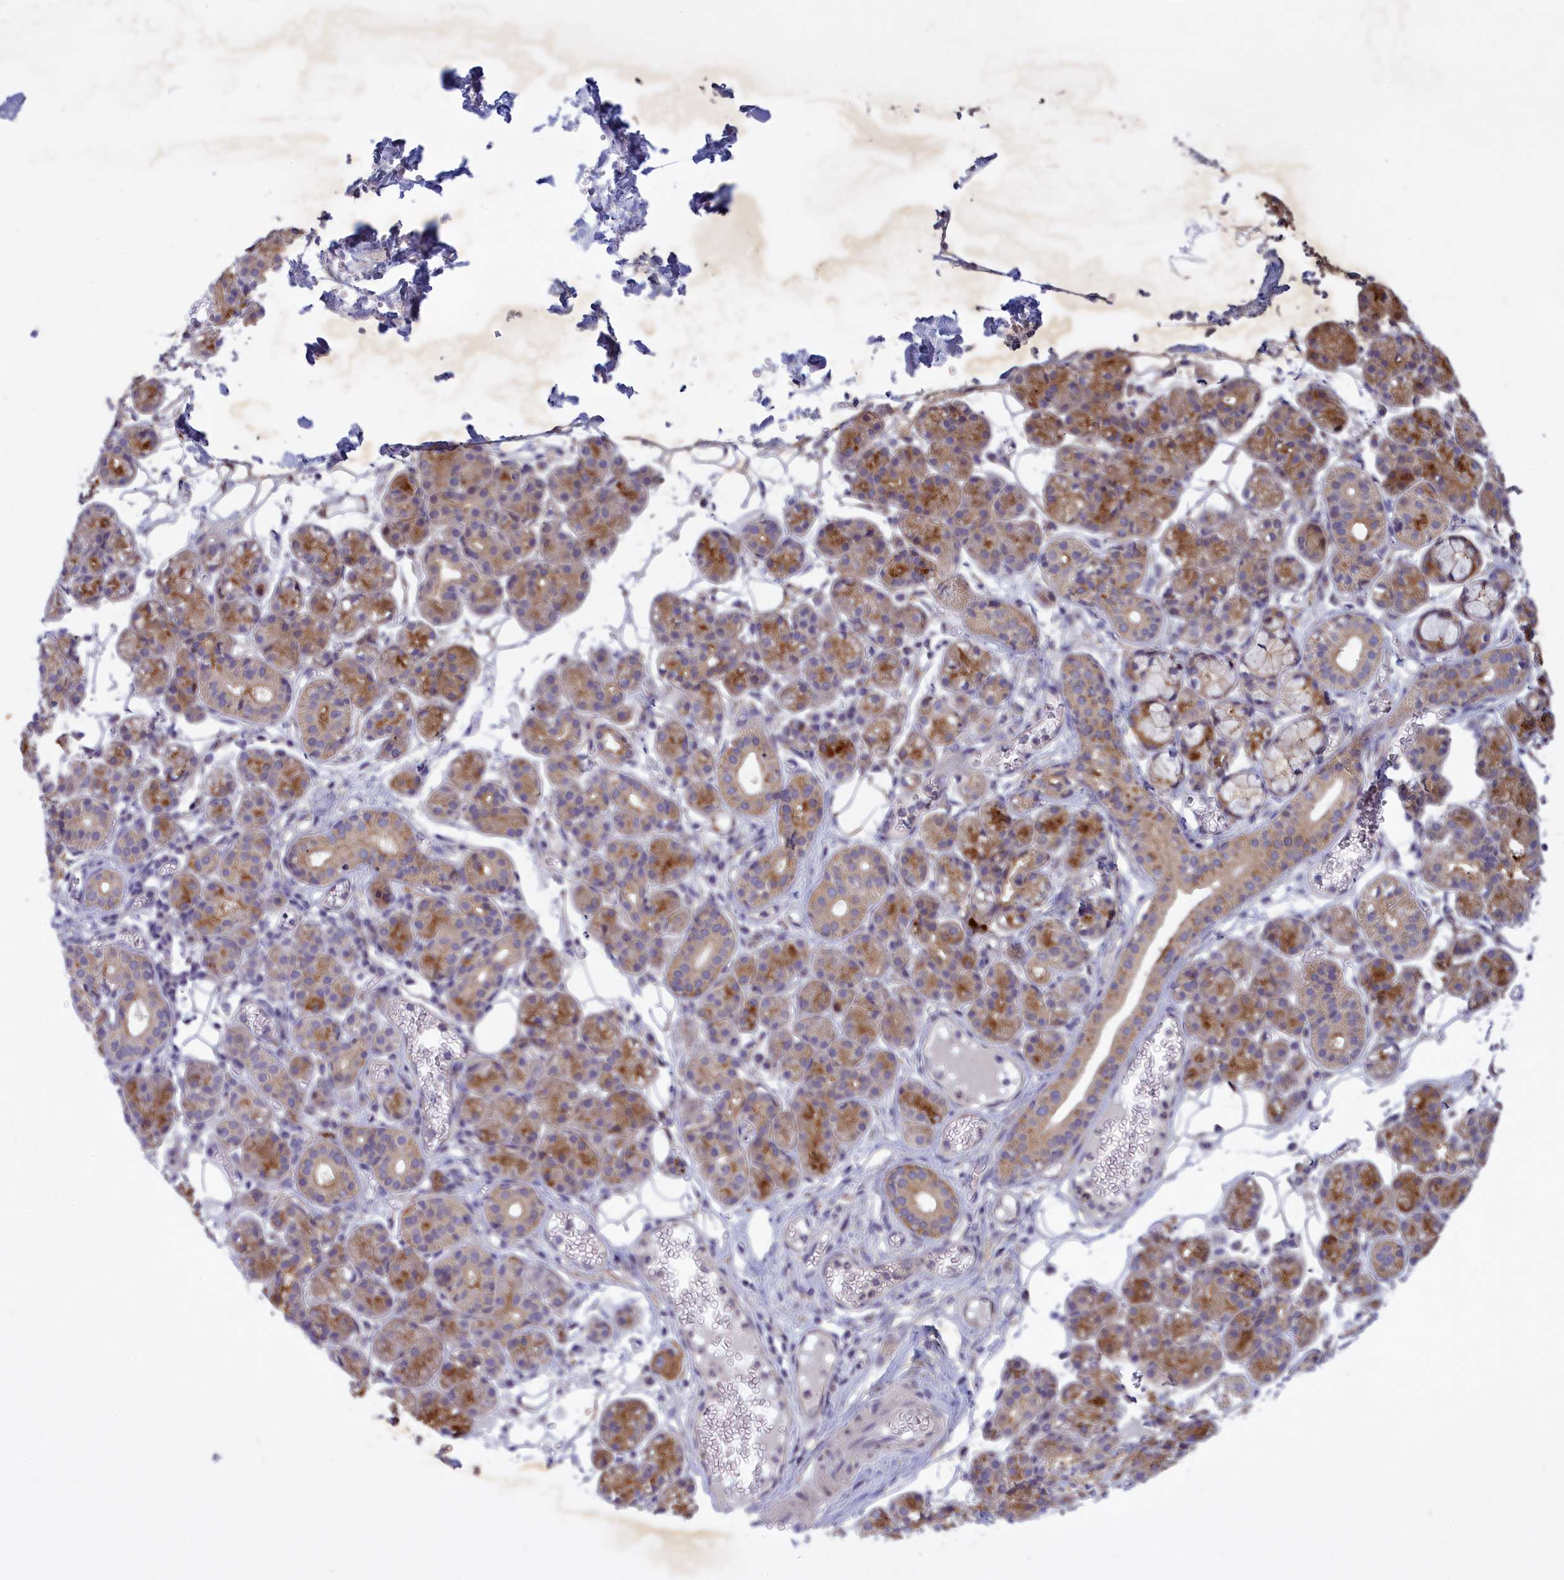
{"staining": {"intensity": "moderate", "quantity": "25%-75%", "location": "cytoplasmic/membranous"}, "tissue": "salivary gland", "cell_type": "Glandular cells", "image_type": "normal", "snomed": [{"axis": "morphology", "description": "Normal tissue, NOS"}, {"axis": "topography", "description": "Salivary gland"}], "caption": "IHC photomicrograph of normal human salivary gland stained for a protein (brown), which exhibits medium levels of moderate cytoplasmic/membranous expression in about 25%-75% of glandular cells.", "gene": "CORO2A", "patient": {"sex": "male", "age": 63}}